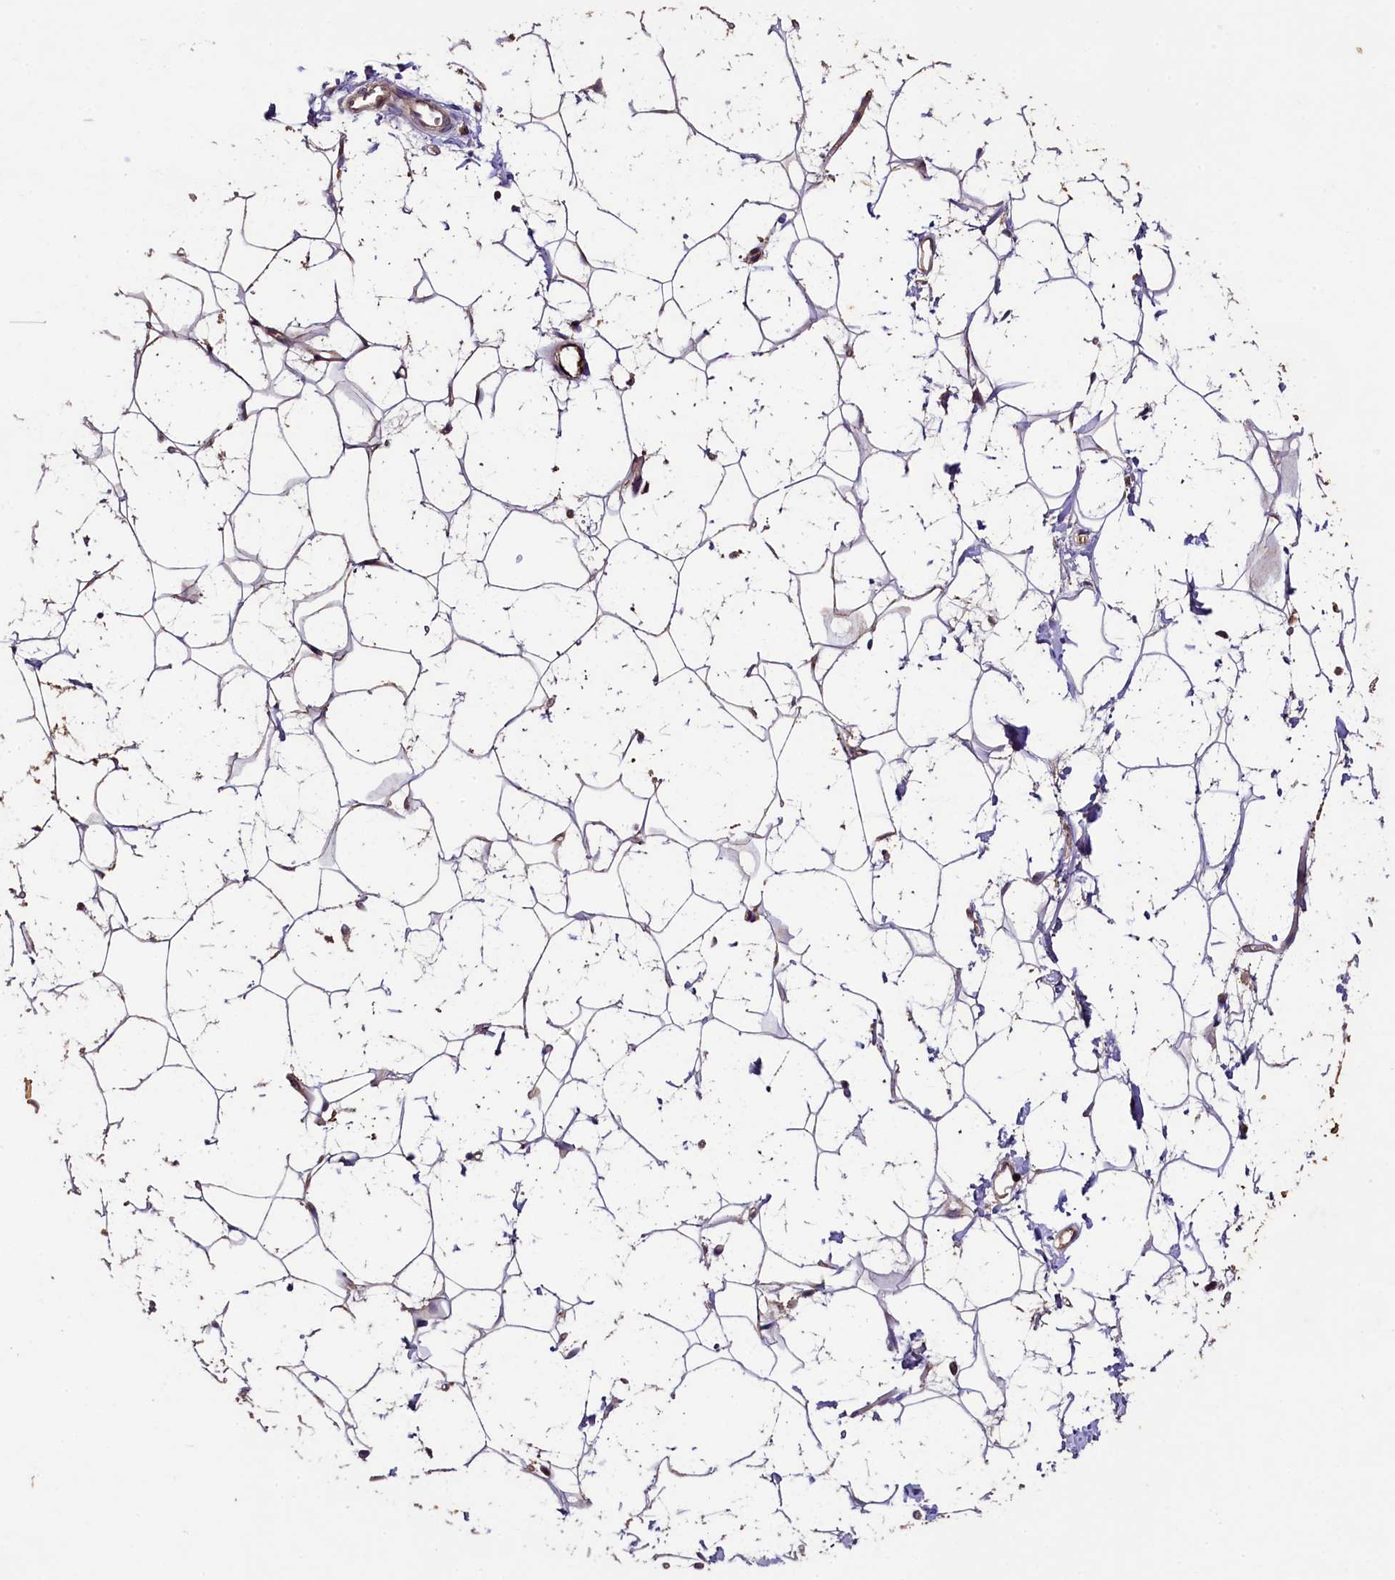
{"staining": {"intensity": "negative", "quantity": "none", "location": "none"}, "tissue": "adipose tissue", "cell_type": "Adipocytes", "image_type": "normal", "snomed": [{"axis": "morphology", "description": "Normal tissue, NOS"}, {"axis": "topography", "description": "Breast"}], "caption": "Immunohistochemistry histopathology image of benign adipose tissue: adipose tissue stained with DAB shows no significant protein positivity in adipocytes.", "gene": "PLXNB1", "patient": {"sex": "female", "age": 26}}